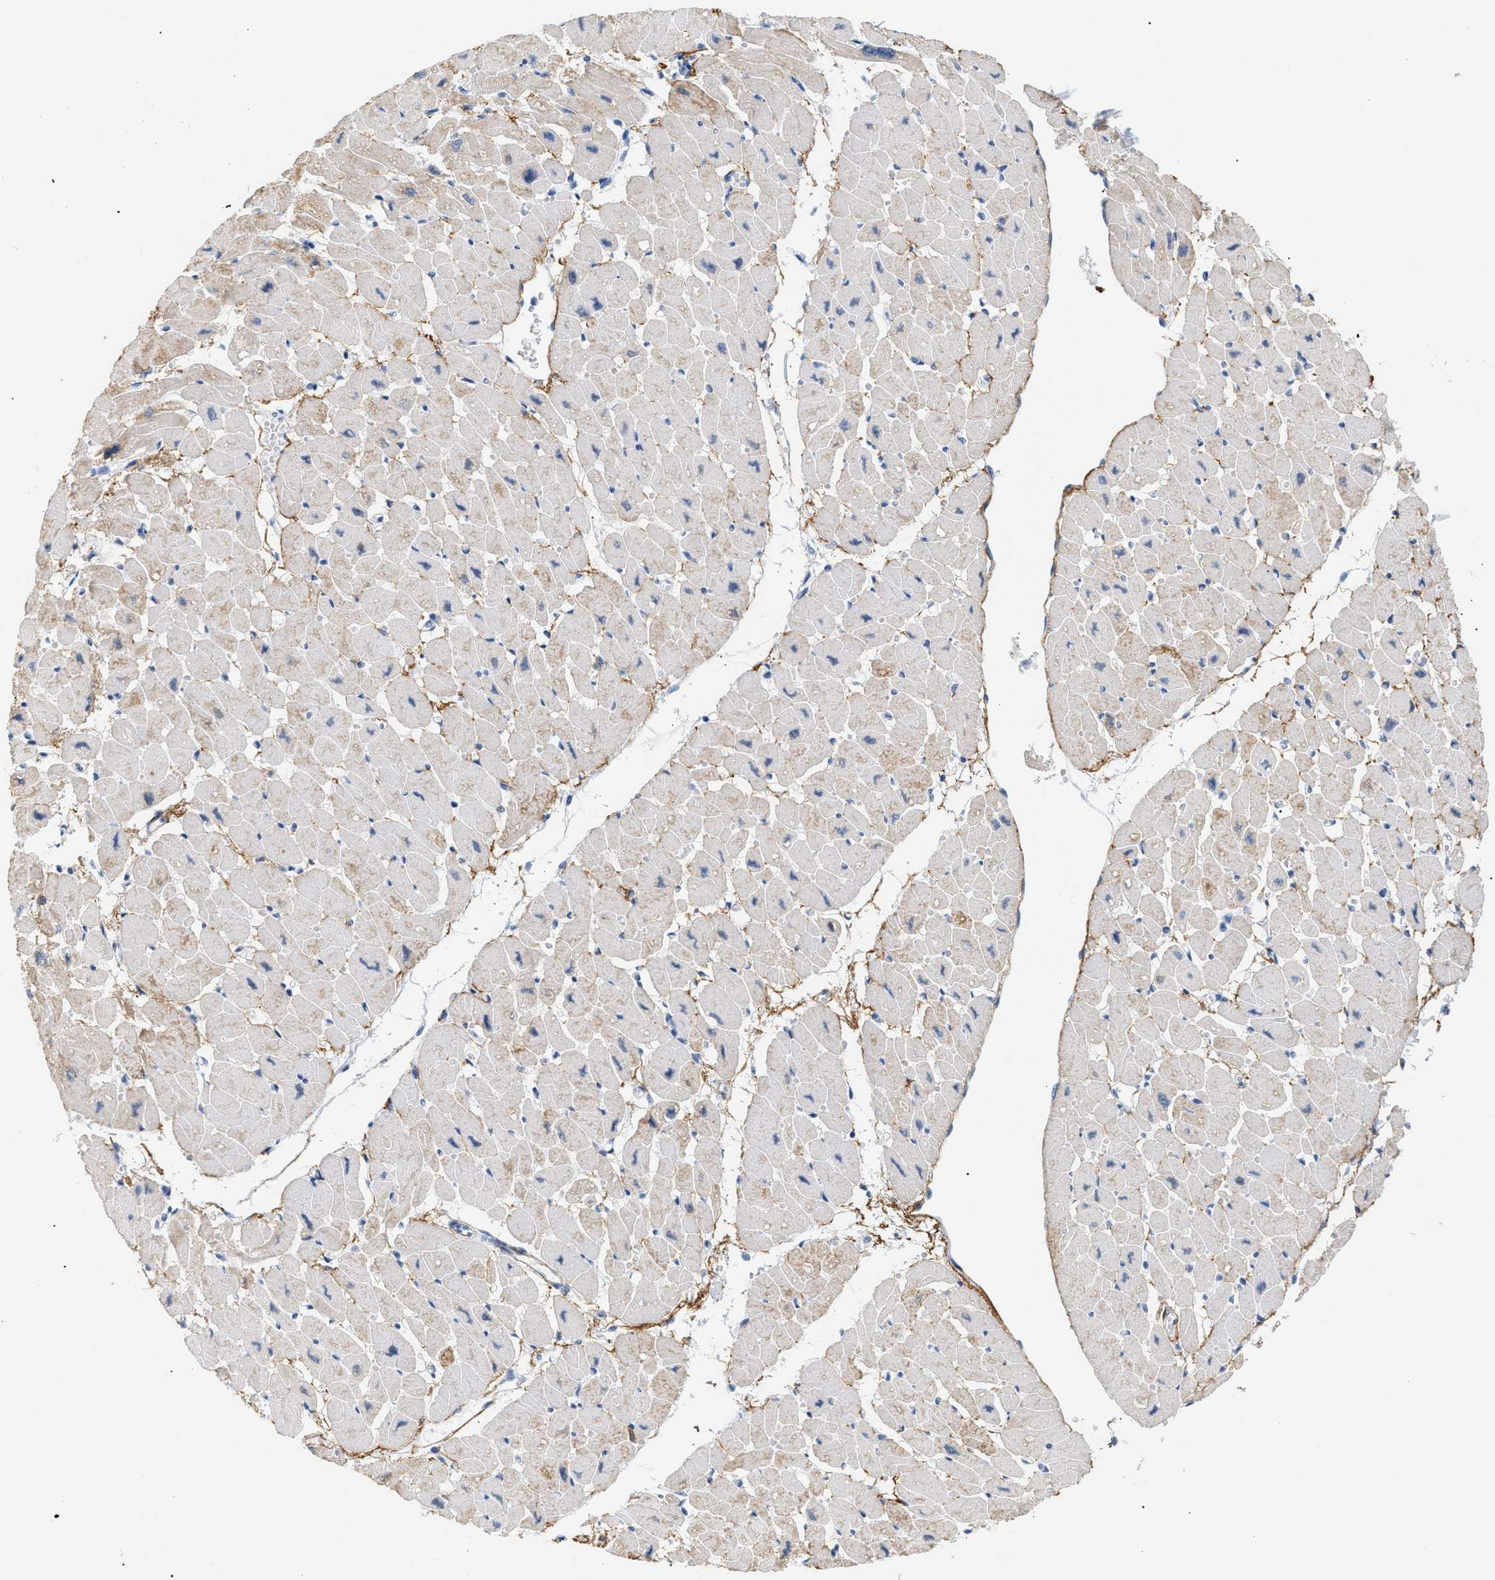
{"staining": {"intensity": "weak", "quantity": "25%-75%", "location": "cytoplasmic/membranous"}, "tissue": "heart muscle", "cell_type": "Cardiomyocytes", "image_type": "normal", "snomed": [{"axis": "morphology", "description": "Normal tissue, NOS"}, {"axis": "topography", "description": "Heart"}], "caption": "DAB immunohistochemical staining of unremarkable heart muscle exhibits weak cytoplasmic/membranous protein positivity in approximately 25%-75% of cardiomyocytes. Using DAB (brown) and hematoxylin (blue) stains, captured at high magnification using brightfield microscopy.", "gene": "ELN", "patient": {"sex": "female", "age": 54}}